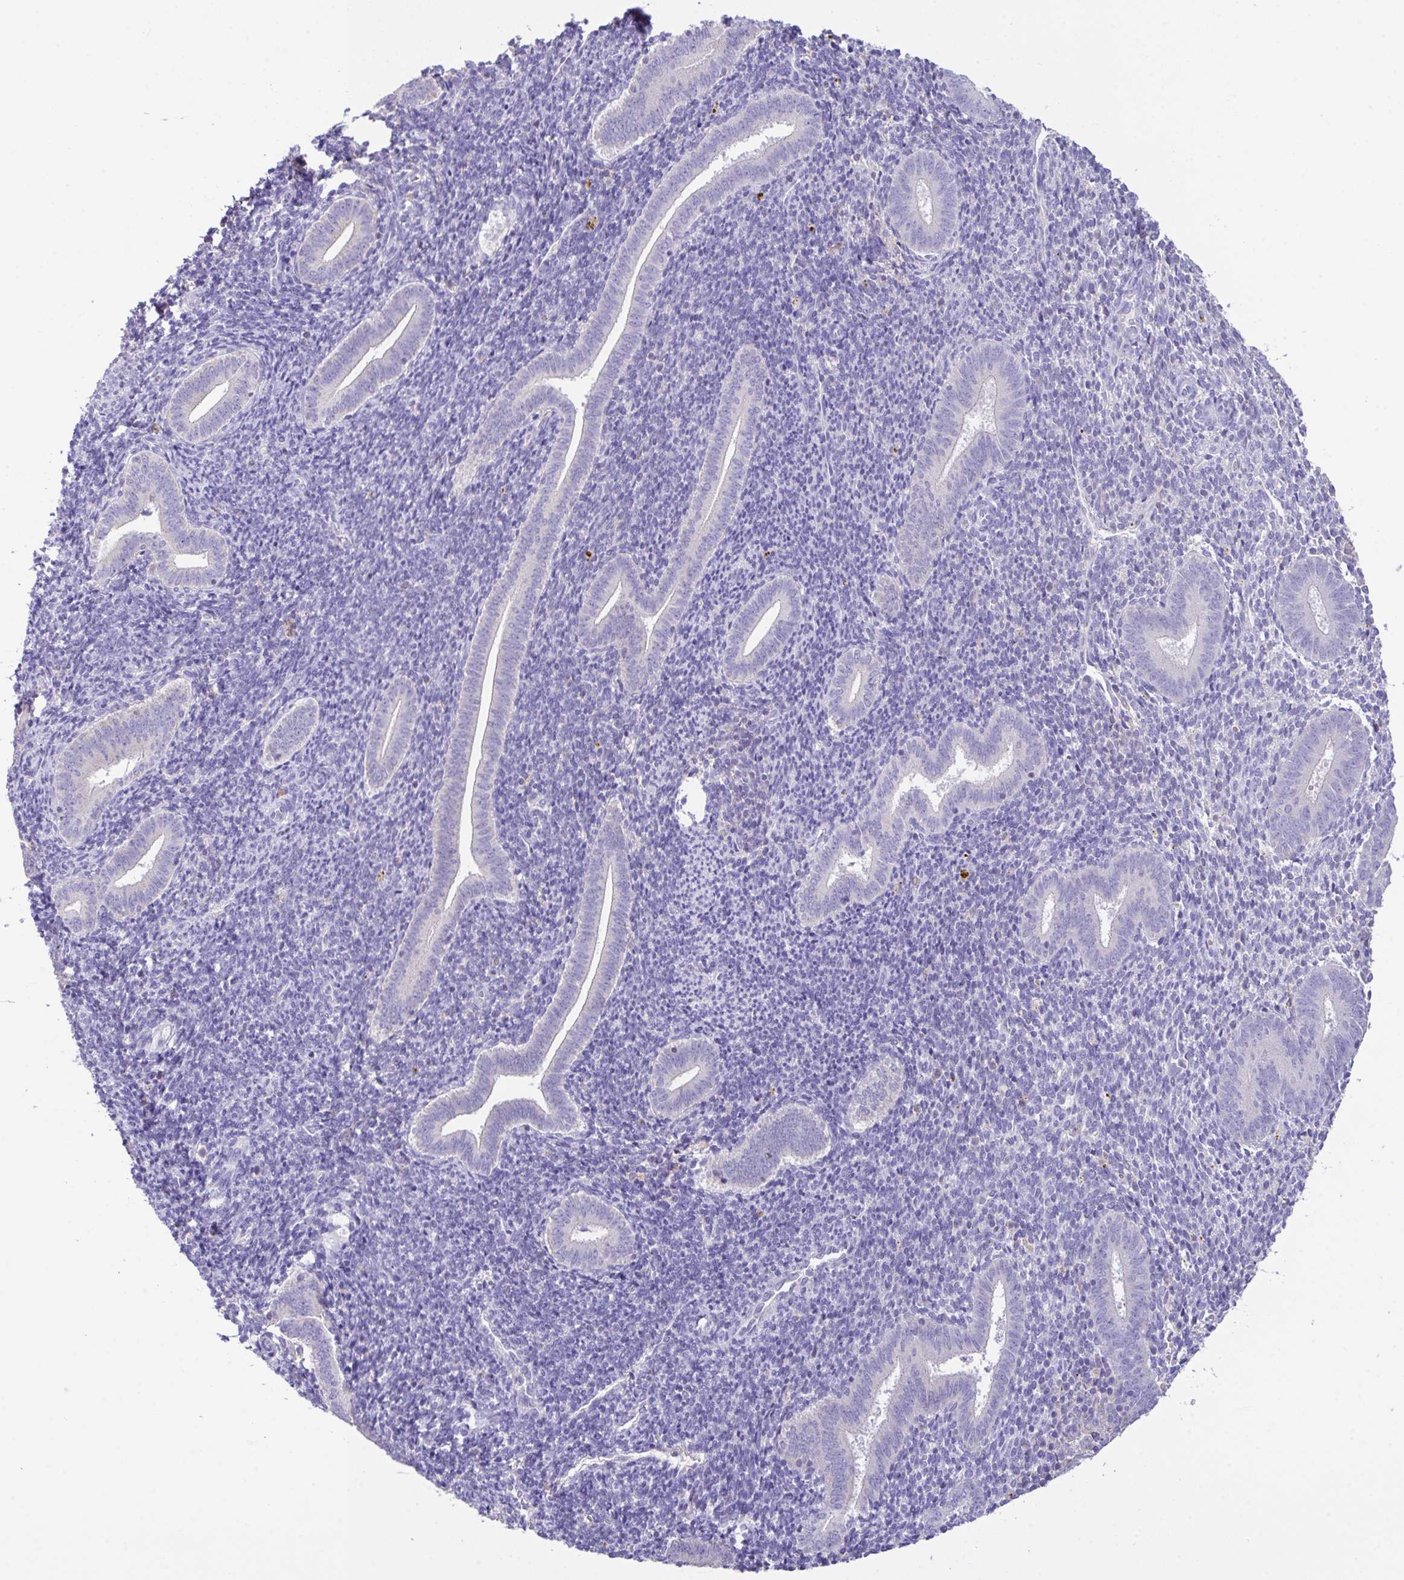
{"staining": {"intensity": "negative", "quantity": "none", "location": "none"}, "tissue": "endometrium", "cell_type": "Cells in endometrial stroma", "image_type": "normal", "snomed": [{"axis": "morphology", "description": "Normal tissue, NOS"}, {"axis": "topography", "description": "Endometrium"}], "caption": "Immunohistochemical staining of benign endometrium shows no significant expression in cells in endometrial stroma.", "gene": "CA10", "patient": {"sex": "female", "age": 25}}